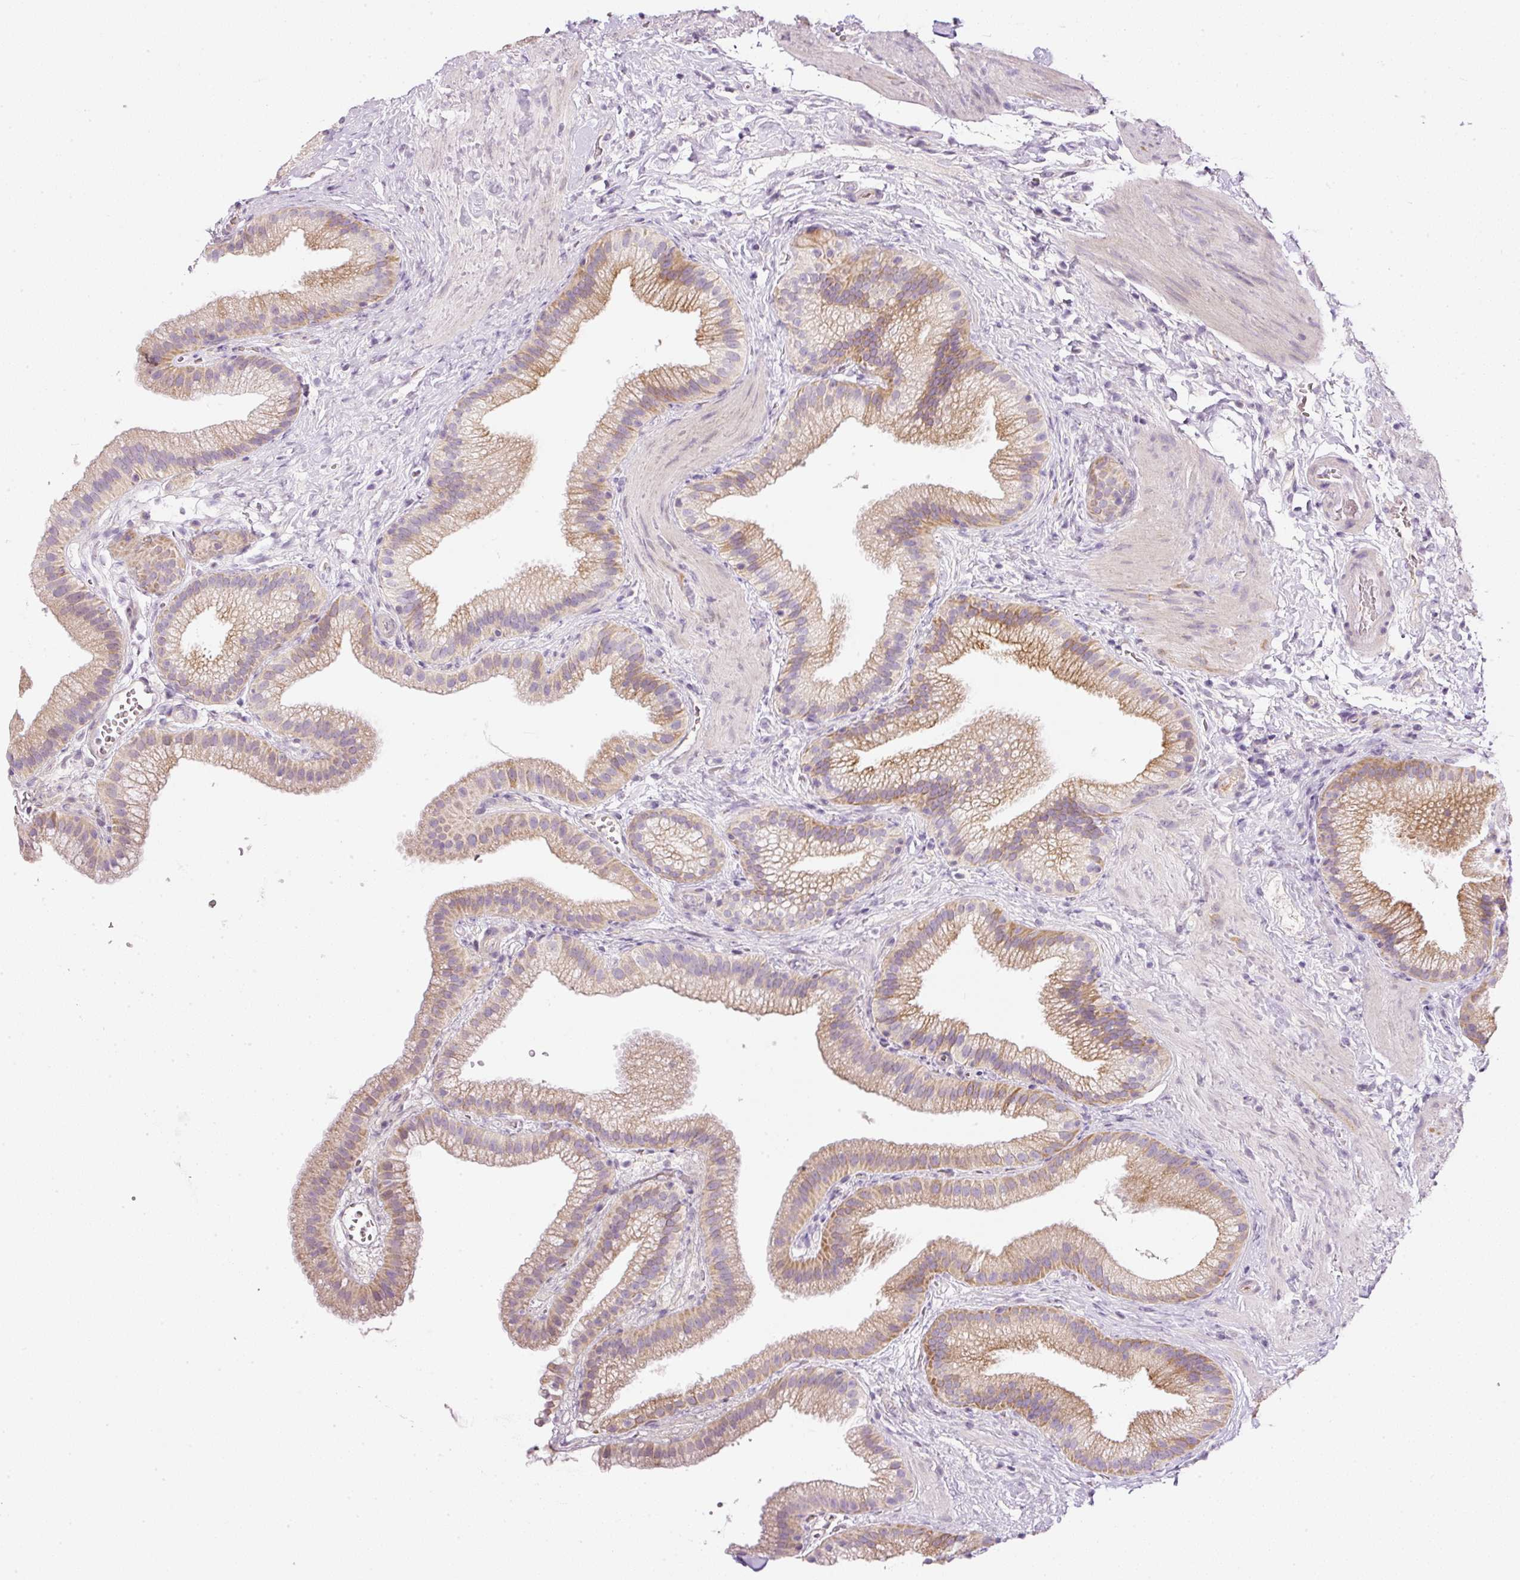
{"staining": {"intensity": "moderate", "quantity": "25%-75%", "location": "cytoplasmic/membranous"}, "tissue": "gallbladder", "cell_type": "Glandular cells", "image_type": "normal", "snomed": [{"axis": "morphology", "description": "Normal tissue, NOS"}, {"axis": "topography", "description": "Gallbladder"}], "caption": "Immunohistochemistry micrograph of benign gallbladder: gallbladder stained using IHC demonstrates medium levels of moderate protein expression localized specifically in the cytoplasmic/membranous of glandular cells, appearing as a cytoplasmic/membranous brown color.", "gene": "KPNA5", "patient": {"sex": "female", "age": 63}}